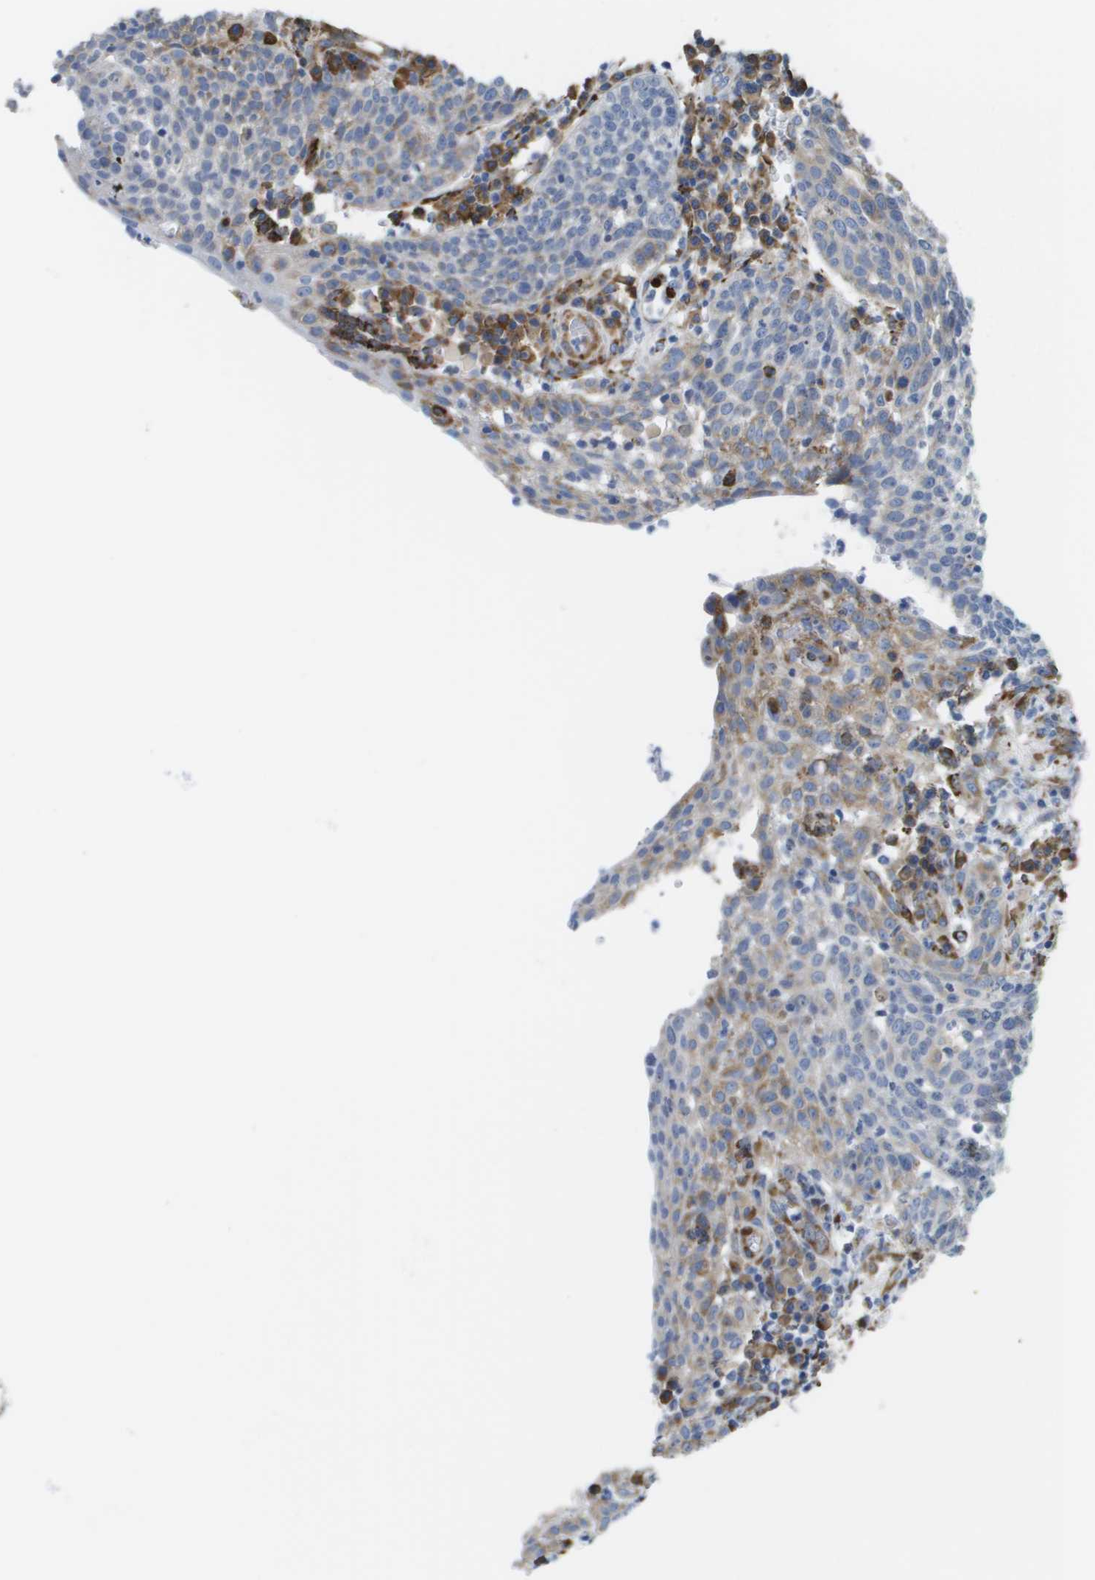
{"staining": {"intensity": "weak", "quantity": "<25%", "location": "cytoplasmic/membranous"}, "tissue": "cervical cancer", "cell_type": "Tumor cells", "image_type": "cancer", "snomed": [{"axis": "morphology", "description": "Squamous cell carcinoma, NOS"}, {"axis": "topography", "description": "Cervix"}], "caption": "Tumor cells are negative for brown protein staining in cervical cancer (squamous cell carcinoma).", "gene": "ST3GAL2", "patient": {"sex": "female", "age": 34}}